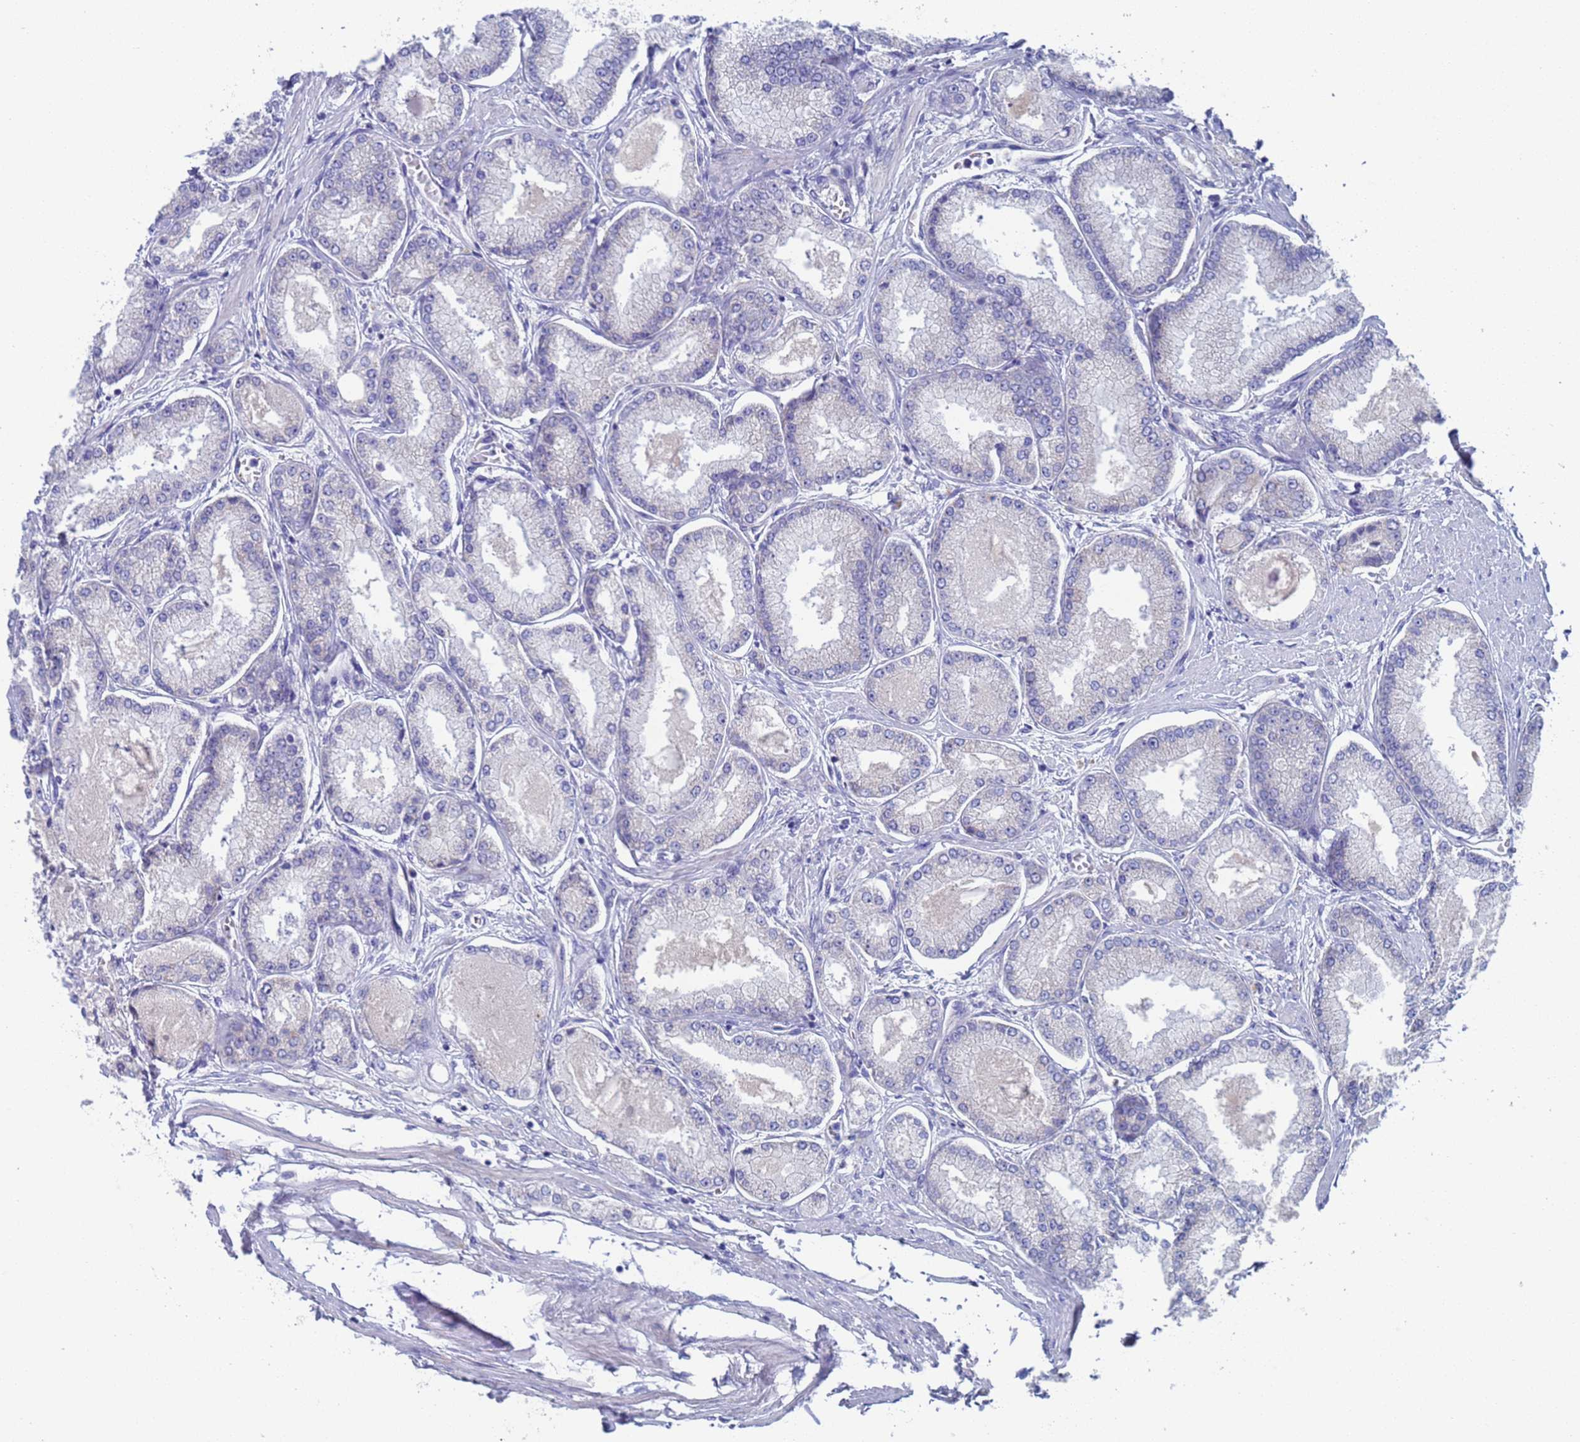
{"staining": {"intensity": "negative", "quantity": "none", "location": "none"}, "tissue": "prostate cancer", "cell_type": "Tumor cells", "image_type": "cancer", "snomed": [{"axis": "morphology", "description": "Adenocarcinoma, Low grade"}, {"axis": "topography", "description": "Prostate"}], "caption": "Tumor cells show no significant protein expression in prostate cancer (adenocarcinoma (low-grade)).", "gene": "PET117", "patient": {"sex": "male", "age": 74}}